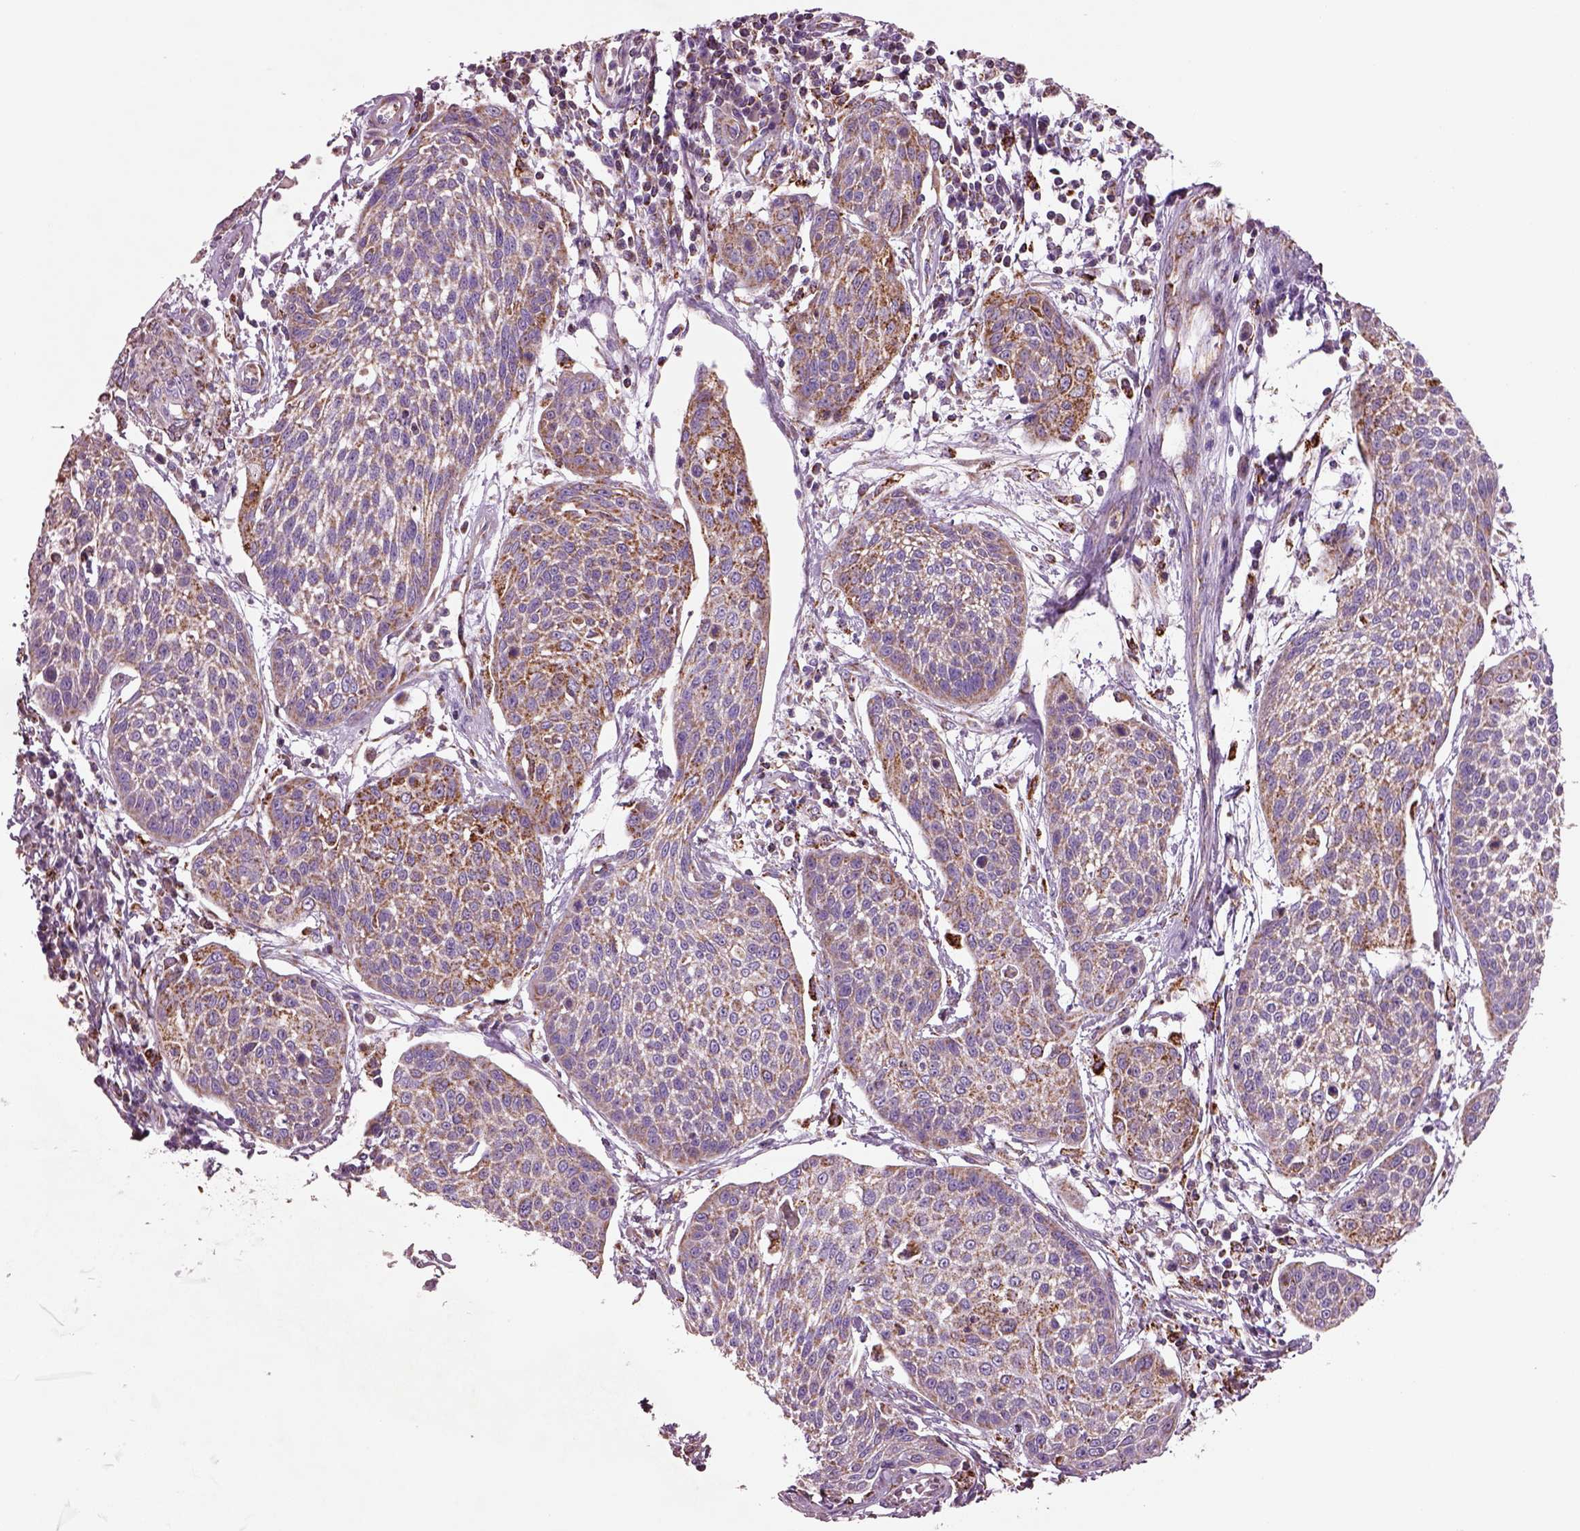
{"staining": {"intensity": "moderate", "quantity": ">75%", "location": "cytoplasmic/membranous"}, "tissue": "cervical cancer", "cell_type": "Tumor cells", "image_type": "cancer", "snomed": [{"axis": "morphology", "description": "Squamous cell carcinoma, NOS"}, {"axis": "topography", "description": "Cervix"}], "caption": "The histopathology image exhibits immunohistochemical staining of cervical squamous cell carcinoma. There is moderate cytoplasmic/membranous expression is seen in approximately >75% of tumor cells. The staining was performed using DAB (3,3'-diaminobenzidine) to visualize the protein expression in brown, while the nuclei were stained in blue with hematoxylin (Magnification: 20x).", "gene": "SLC25A24", "patient": {"sex": "female", "age": 34}}